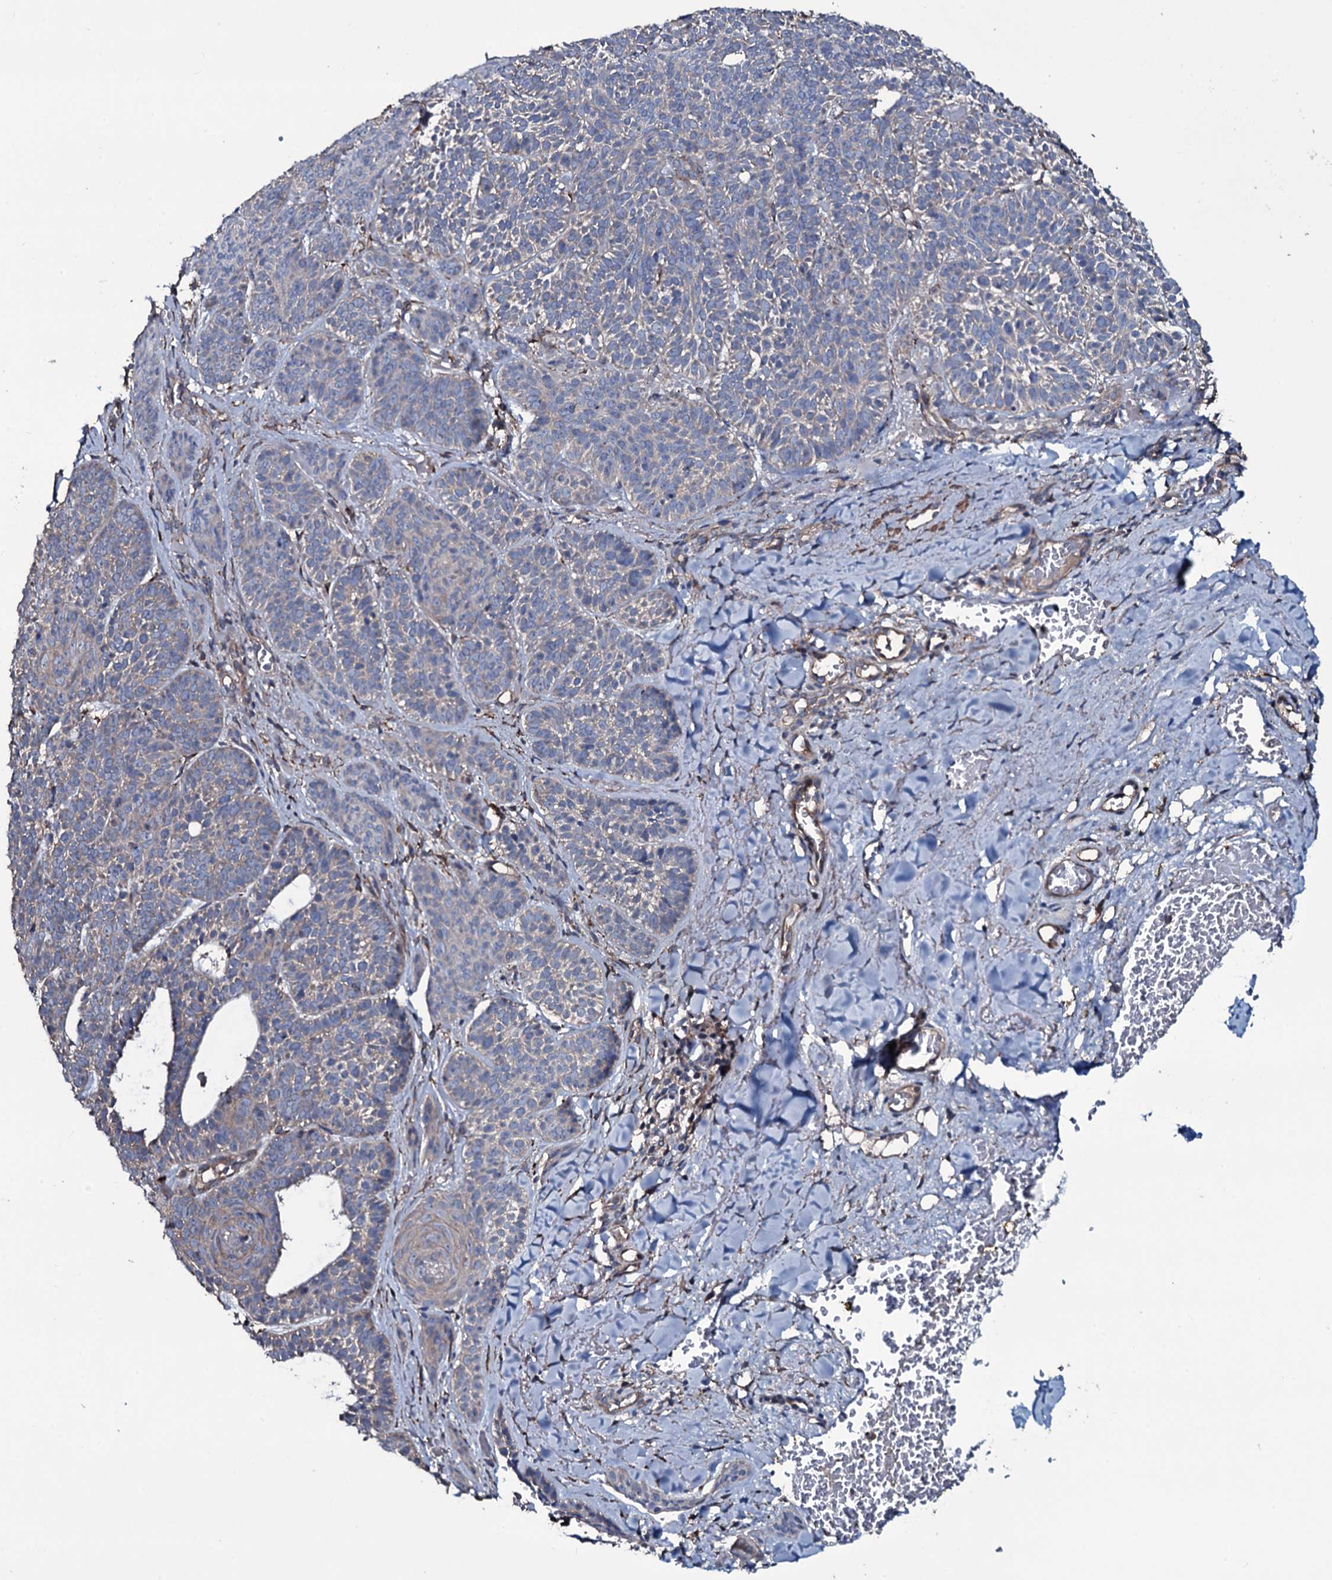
{"staining": {"intensity": "weak", "quantity": "25%-75%", "location": "cytoplasmic/membranous"}, "tissue": "skin cancer", "cell_type": "Tumor cells", "image_type": "cancer", "snomed": [{"axis": "morphology", "description": "Basal cell carcinoma"}, {"axis": "topography", "description": "Skin"}], "caption": "Skin cancer (basal cell carcinoma) stained for a protein reveals weak cytoplasmic/membranous positivity in tumor cells.", "gene": "WIPF3", "patient": {"sex": "male", "age": 85}}